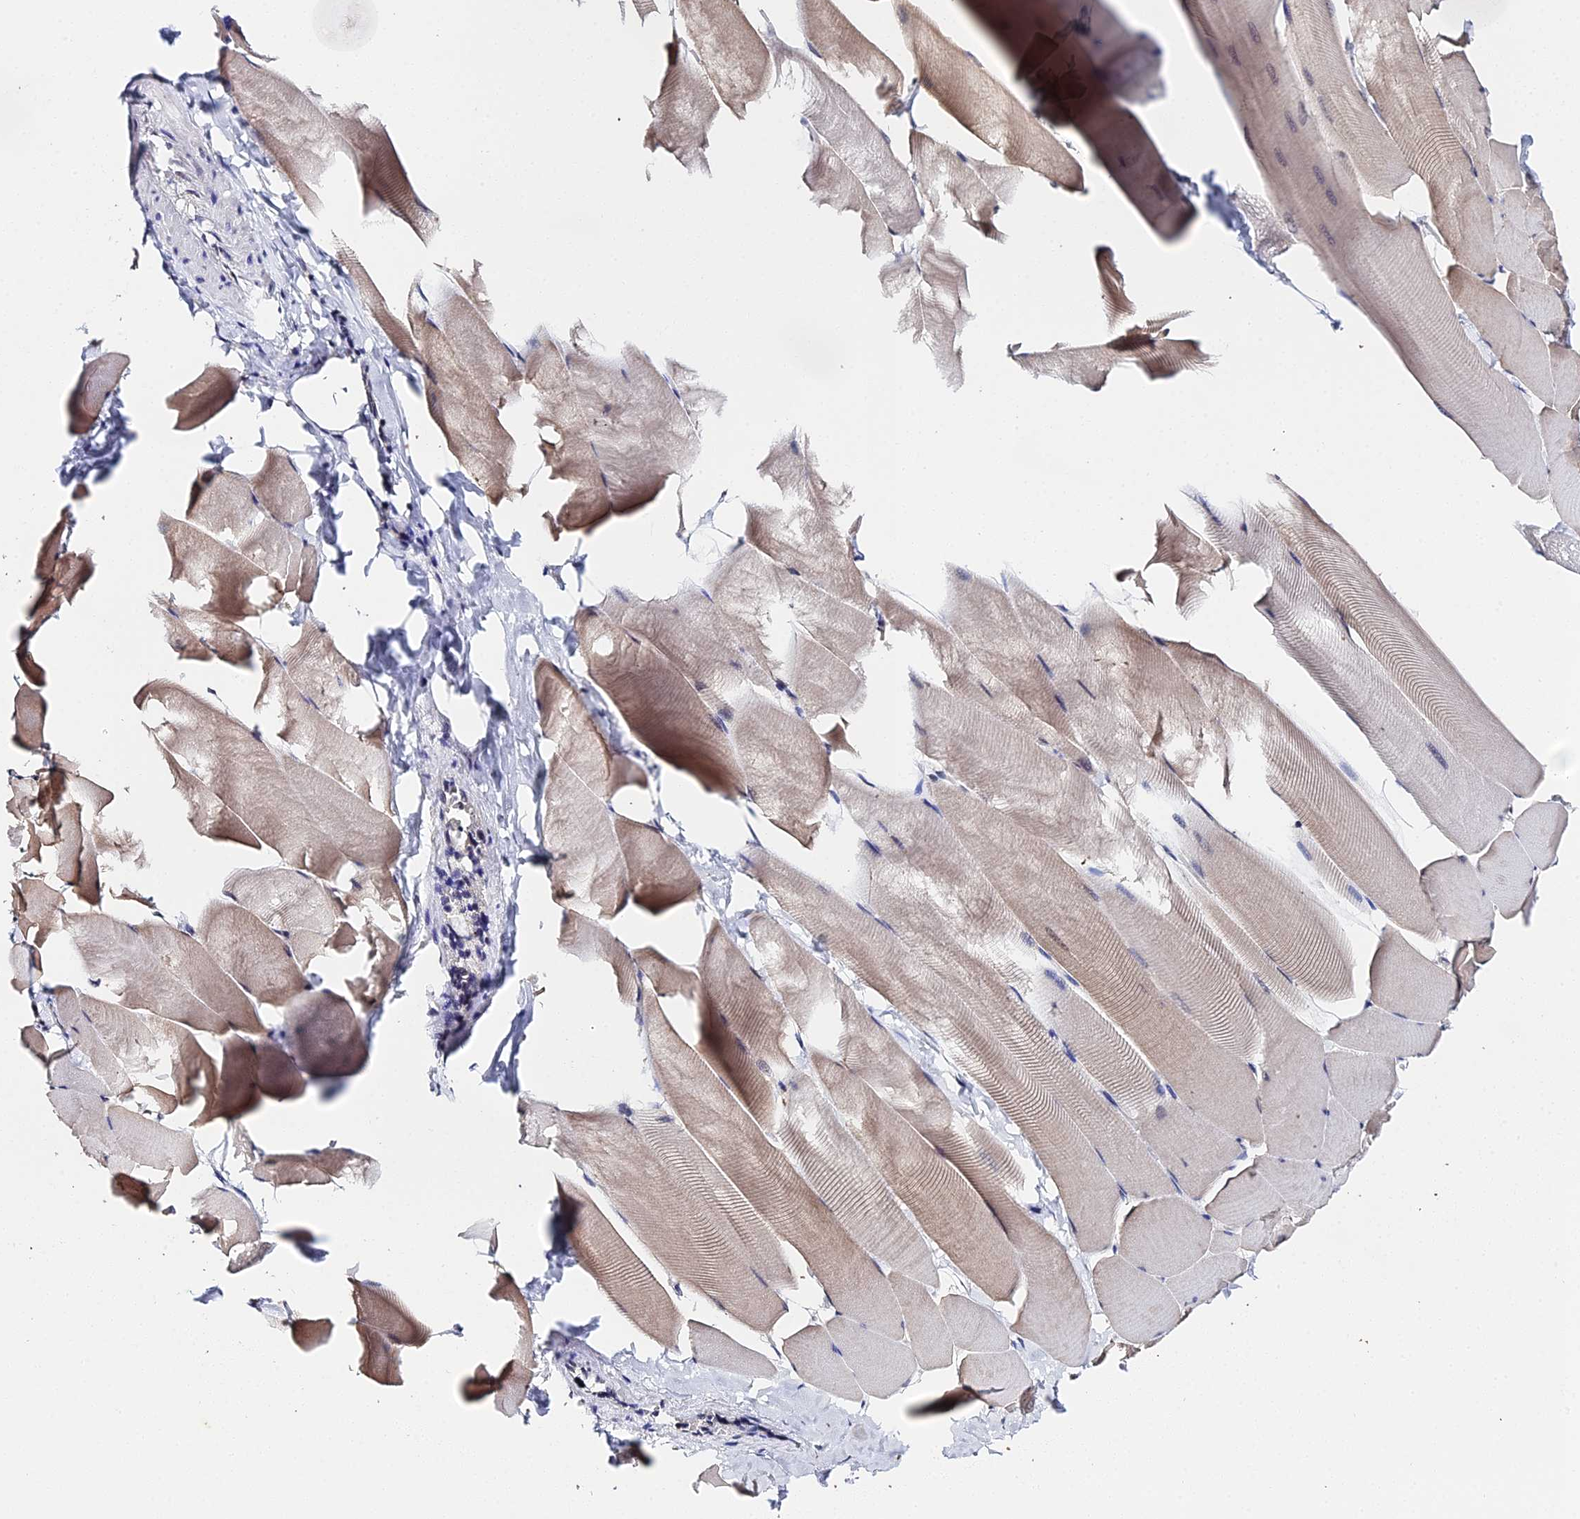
{"staining": {"intensity": "moderate", "quantity": "<25%", "location": "cytoplasmic/membranous"}, "tissue": "skeletal muscle", "cell_type": "Myocytes", "image_type": "normal", "snomed": [{"axis": "morphology", "description": "Normal tissue, NOS"}, {"axis": "topography", "description": "Skeletal muscle"}], "caption": "Immunohistochemistry (DAB) staining of benign skeletal muscle exhibits moderate cytoplasmic/membranous protein positivity in approximately <25% of myocytes.", "gene": "MAGOHB", "patient": {"sex": "male", "age": 25}}